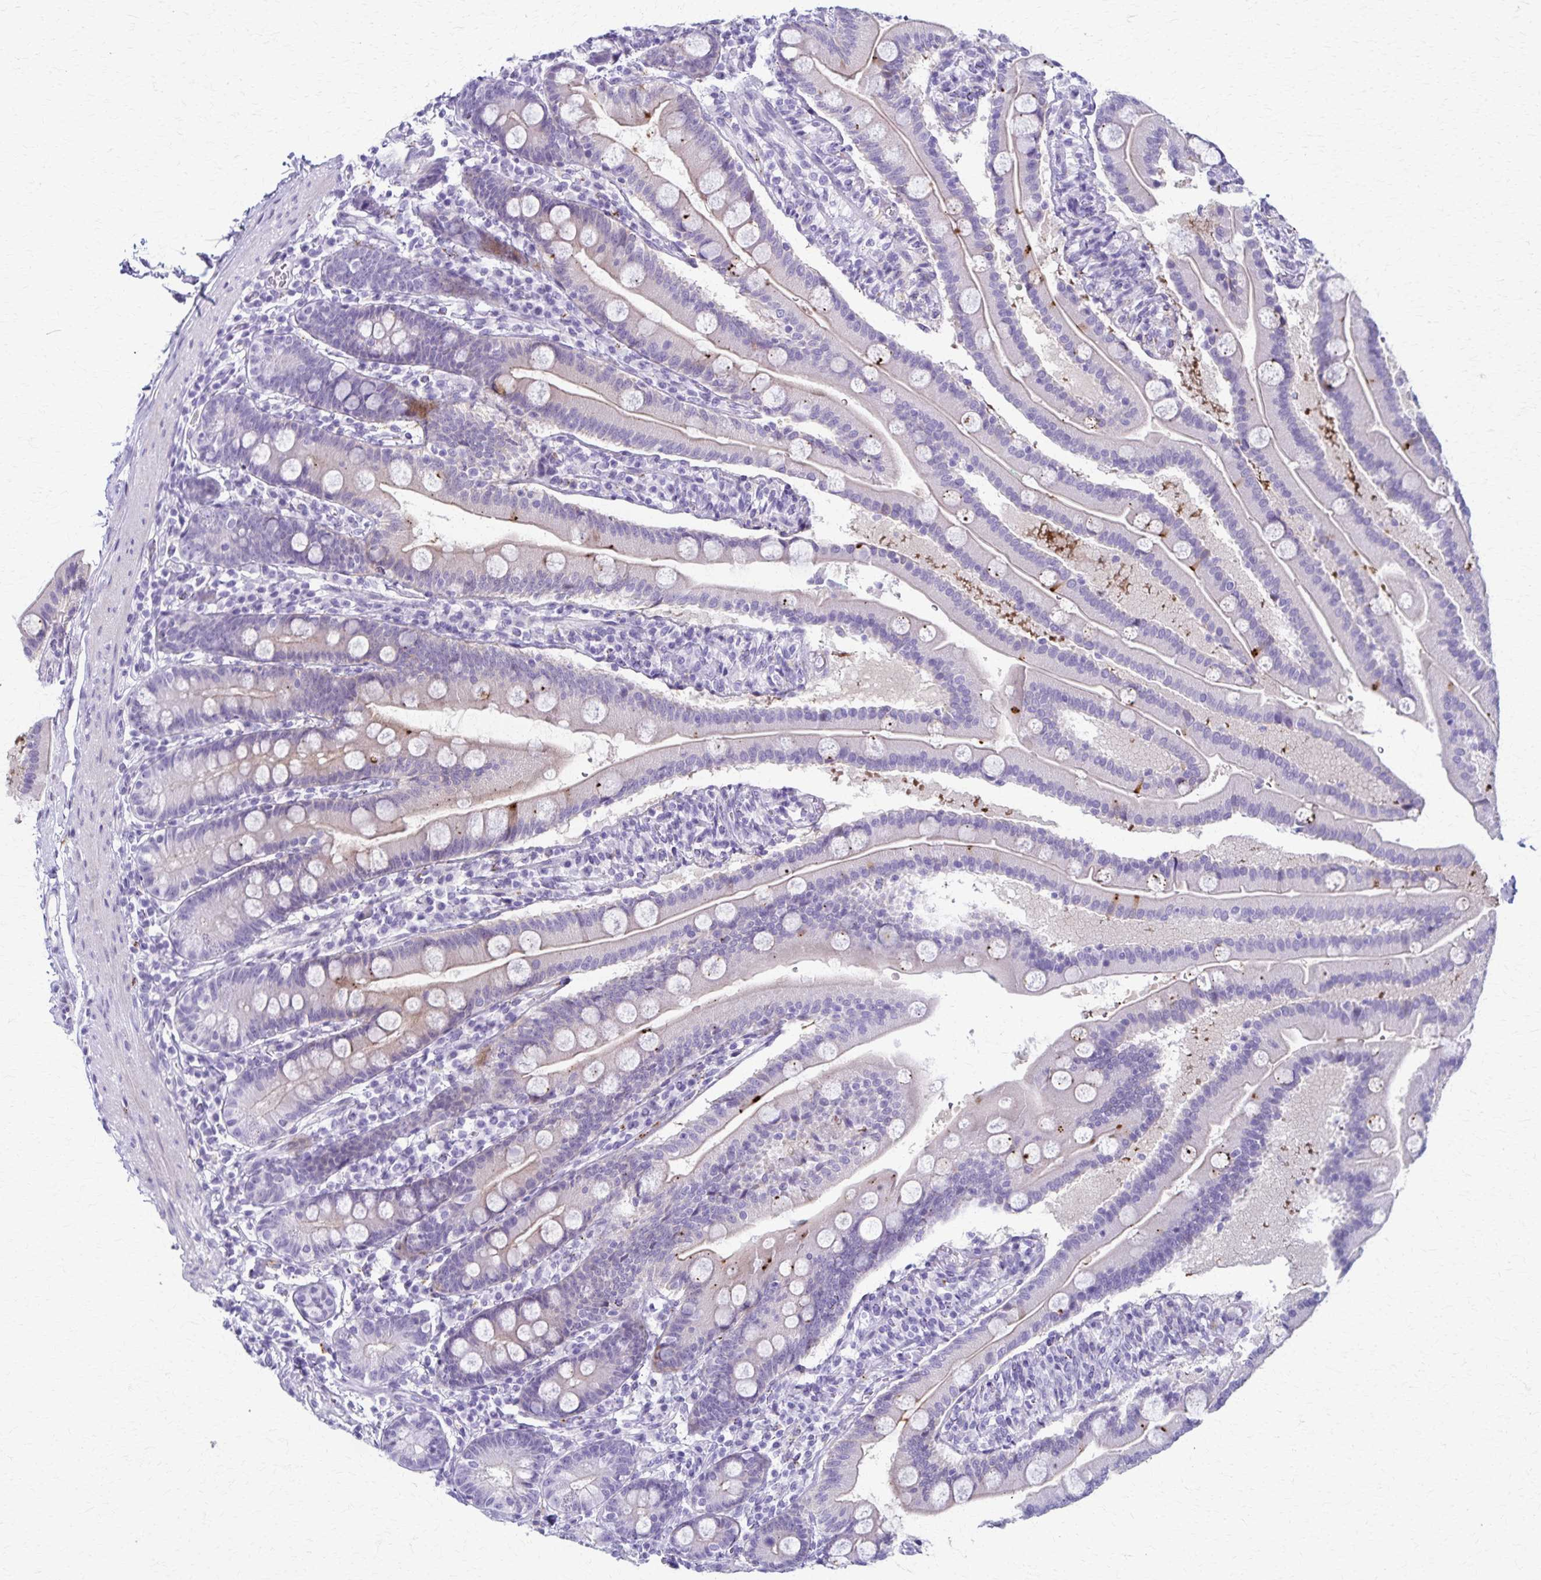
{"staining": {"intensity": "strong", "quantity": "<25%", "location": "cytoplasmic/membranous"}, "tissue": "duodenum", "cell_type": "Glandular cells", "image_type": "normal", "snomed": [{"axis": "morphology", "description": "Normal tissue, NOS"}, {"axis": "topography", "description": "Duodenum"}], "caption": "Duodenum stained with DAB (3,3'-diaminobenzidine) immunohistochemistry (IHC) shows medium levels of strong cytoplasmic/membranous expression in about <25% of glandular cells.", "gene": "TMEM60", "patient": {"sex": "female", "age": 67}}